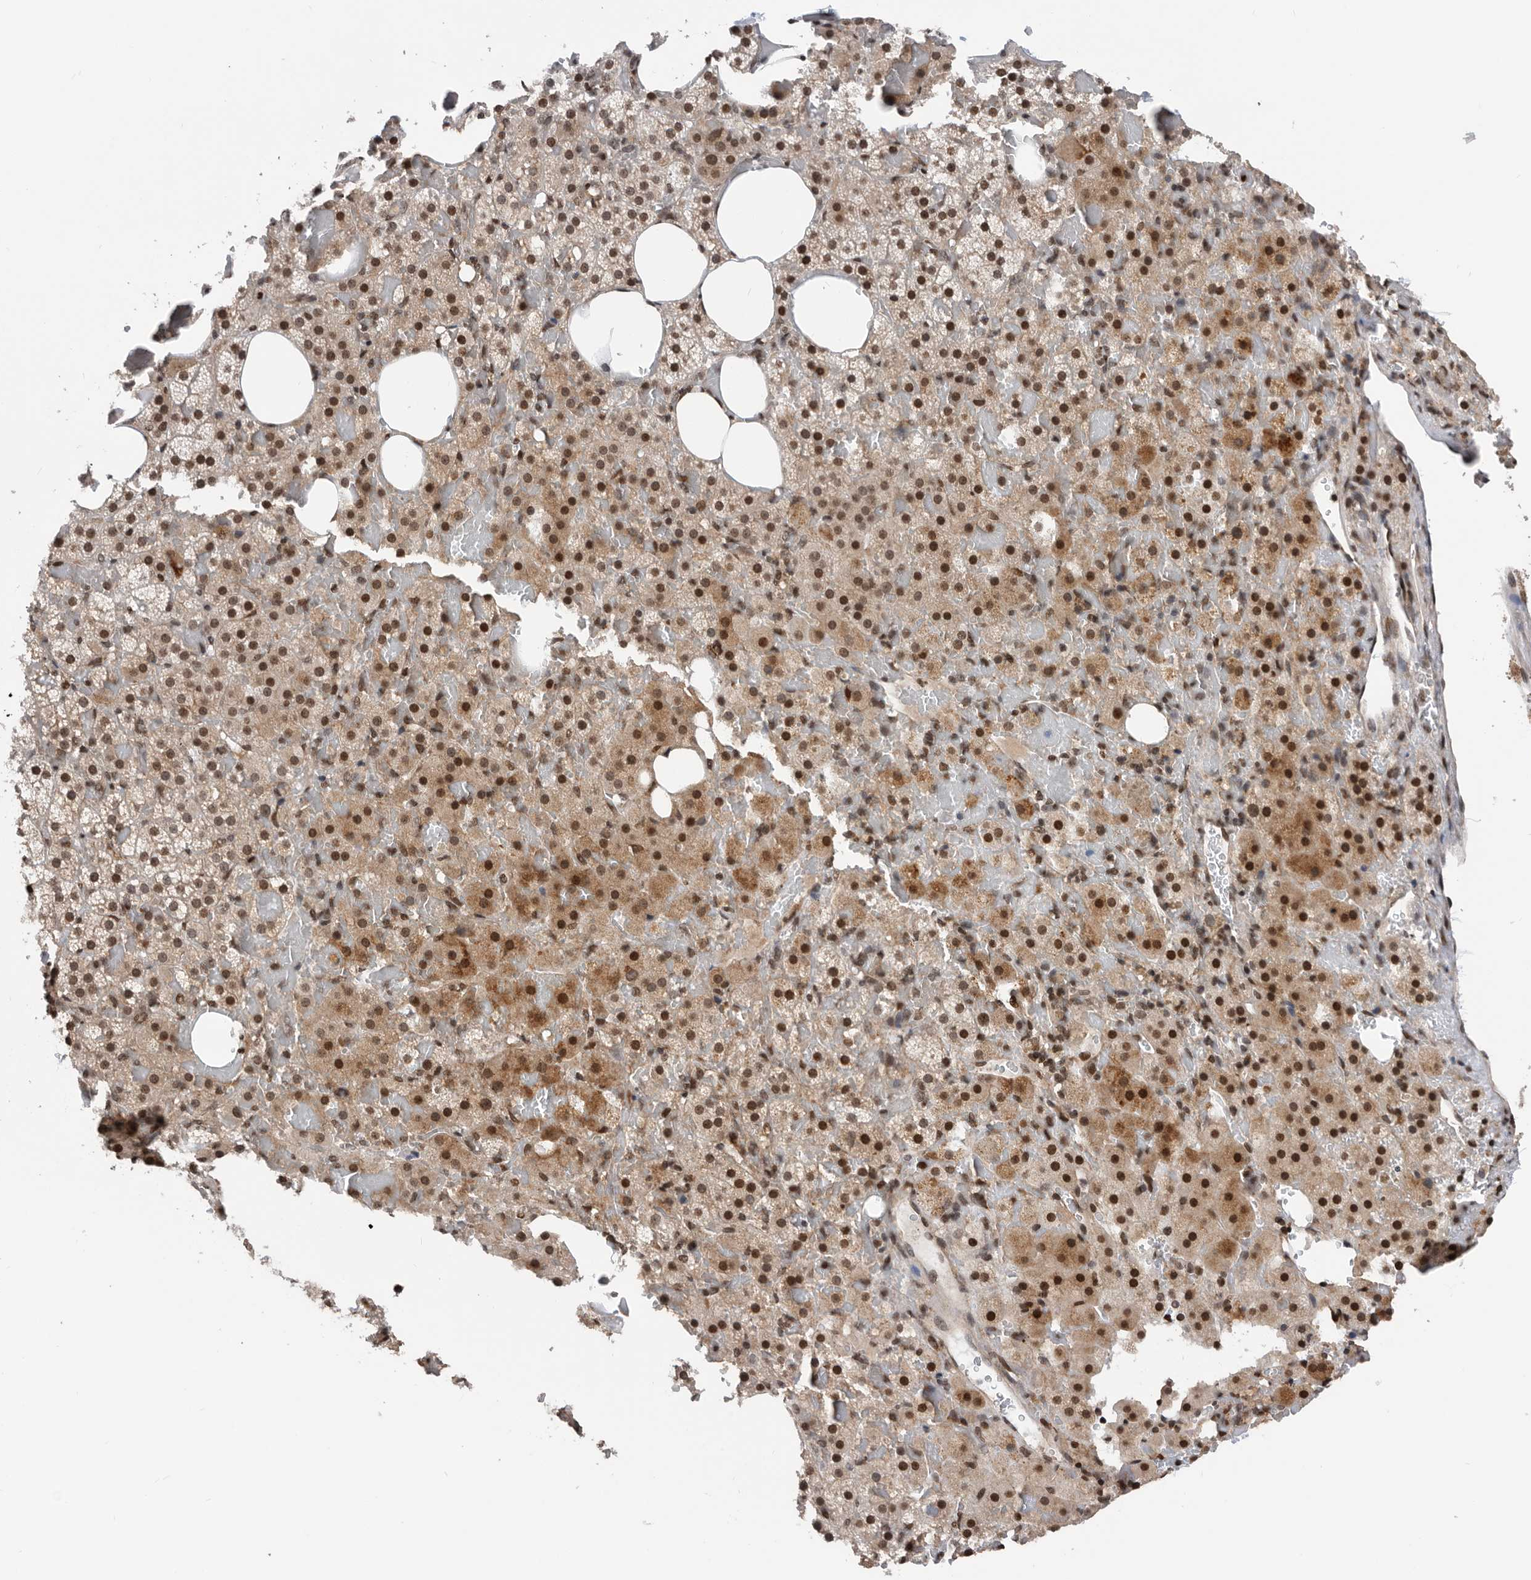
{"staining": {"intensity": "strong", "quantity": ">75%", "location": "cytoplasmic/membranous,nuclear"}, "tissue": "adrenal gland", "cell_type": "Glandular cells", "image_type": "normal", "snomed": [{"axis": "morphology", "description": "Normal tissue, NOS"}, {"axis": "topography", "description": "Adrenal gland"}], "caption": "Immunohistochemical staining of unremarkable human adrenal gland shows >75% levels of strong cytoplasmic/membranous,nuclear protein staining in about >75% of glandular cells. (DAB (3,3'-diaminobenzidine) = brown stain, brightfield microscopy at high magnification).", "gene": "SNRNP48", "patient": {"sex": "female", "age": 59}}